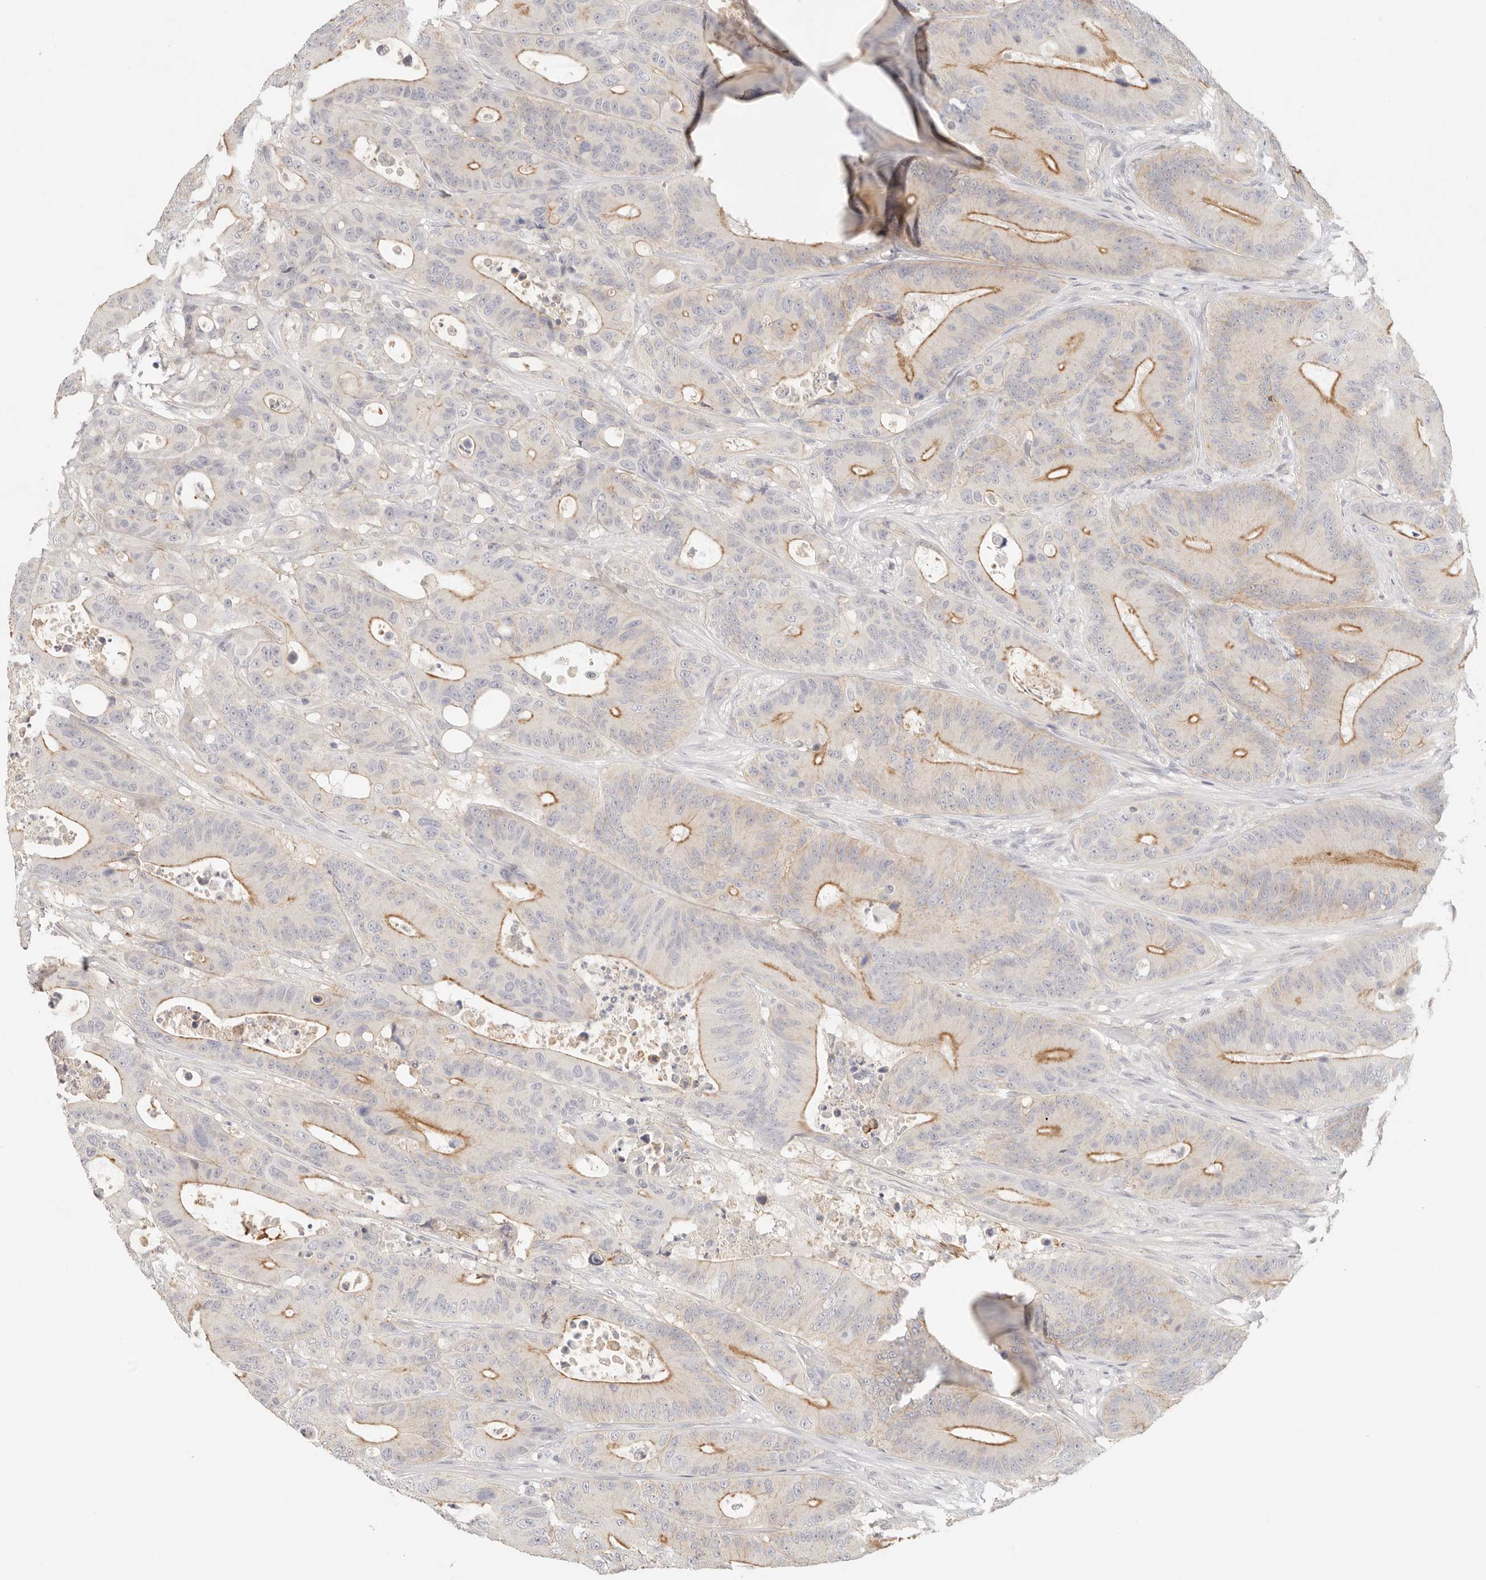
{"staining": {"intensity": "moderate", "quantity": "25%-75%", "location": "cytoplasmic/membranous"}, "tissue": "colorectal cancer", "cell_type": "Tumor cells", "image_type": "cancer", "snomed": [{"axis": "morphology", "description": "Adenocarcinoma, NOS"}, {"axis": "topography", "description": "Colon"}], "caption": "This is an image of immunohistochemistry (IHC) staining of colorectal cancer (adenocarcinoma), which shows moderate positivity in the cytoplasmic/membranous of tumor cells.", "gene": "CEP120", "patient": {"sex": "male", "age": 83}}